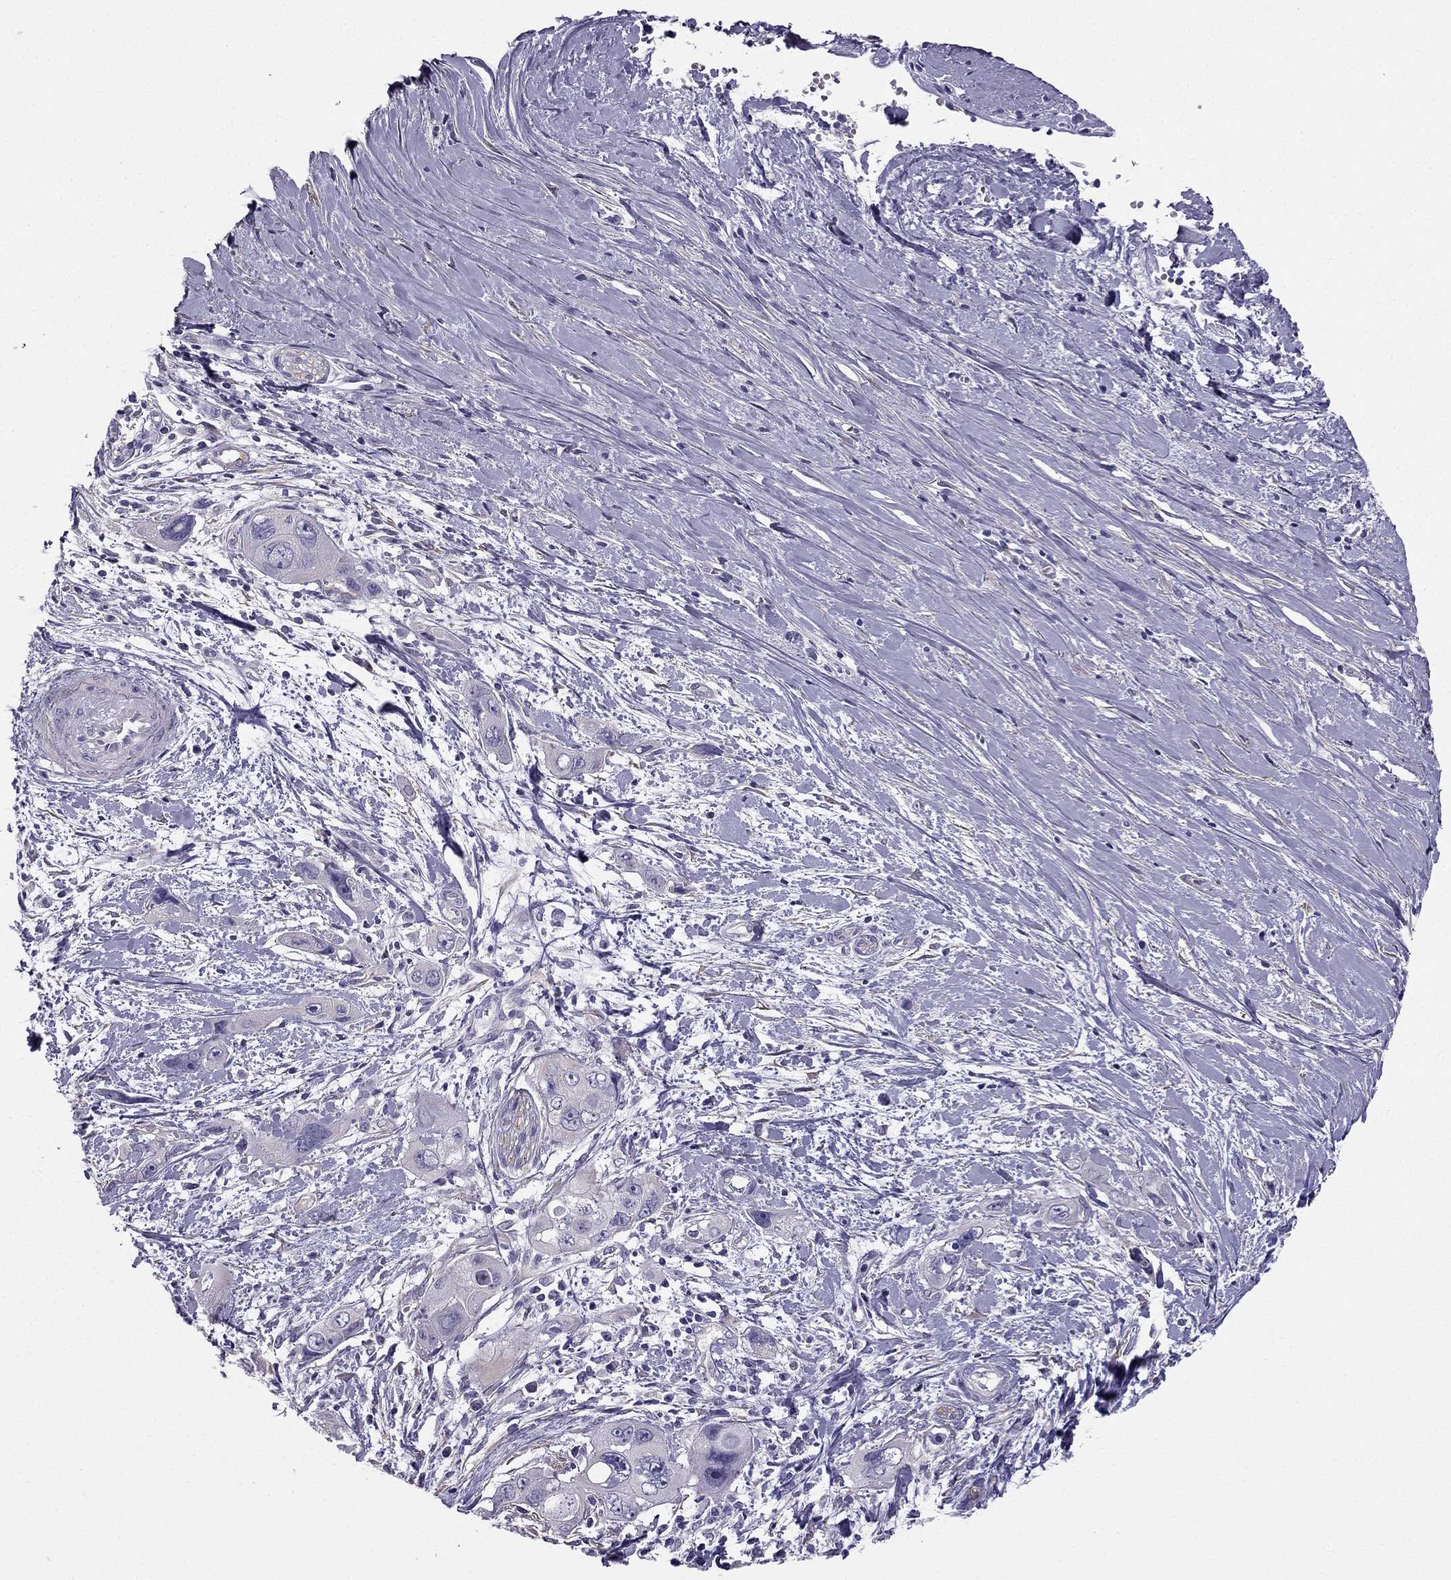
{"staining": {"intensity": "negative", "quantity": "none", "location": "none"}, "tissue": "pancreatic cancer", "cell_type": "Tumor cells", "image_type": "cancer", "snomed": [{"axis": "morphology", "description": "Adenocarcinoma, NOS"}, {"axis": "topography", "description": "Pancreas"}], "caption": "This is an IHC histopathology image of human adenocarcinoma (pancreatic). There is no positivity in tumor cells.", "gene": "SYT5", "patient": {"sex": "male", "age": 47}}